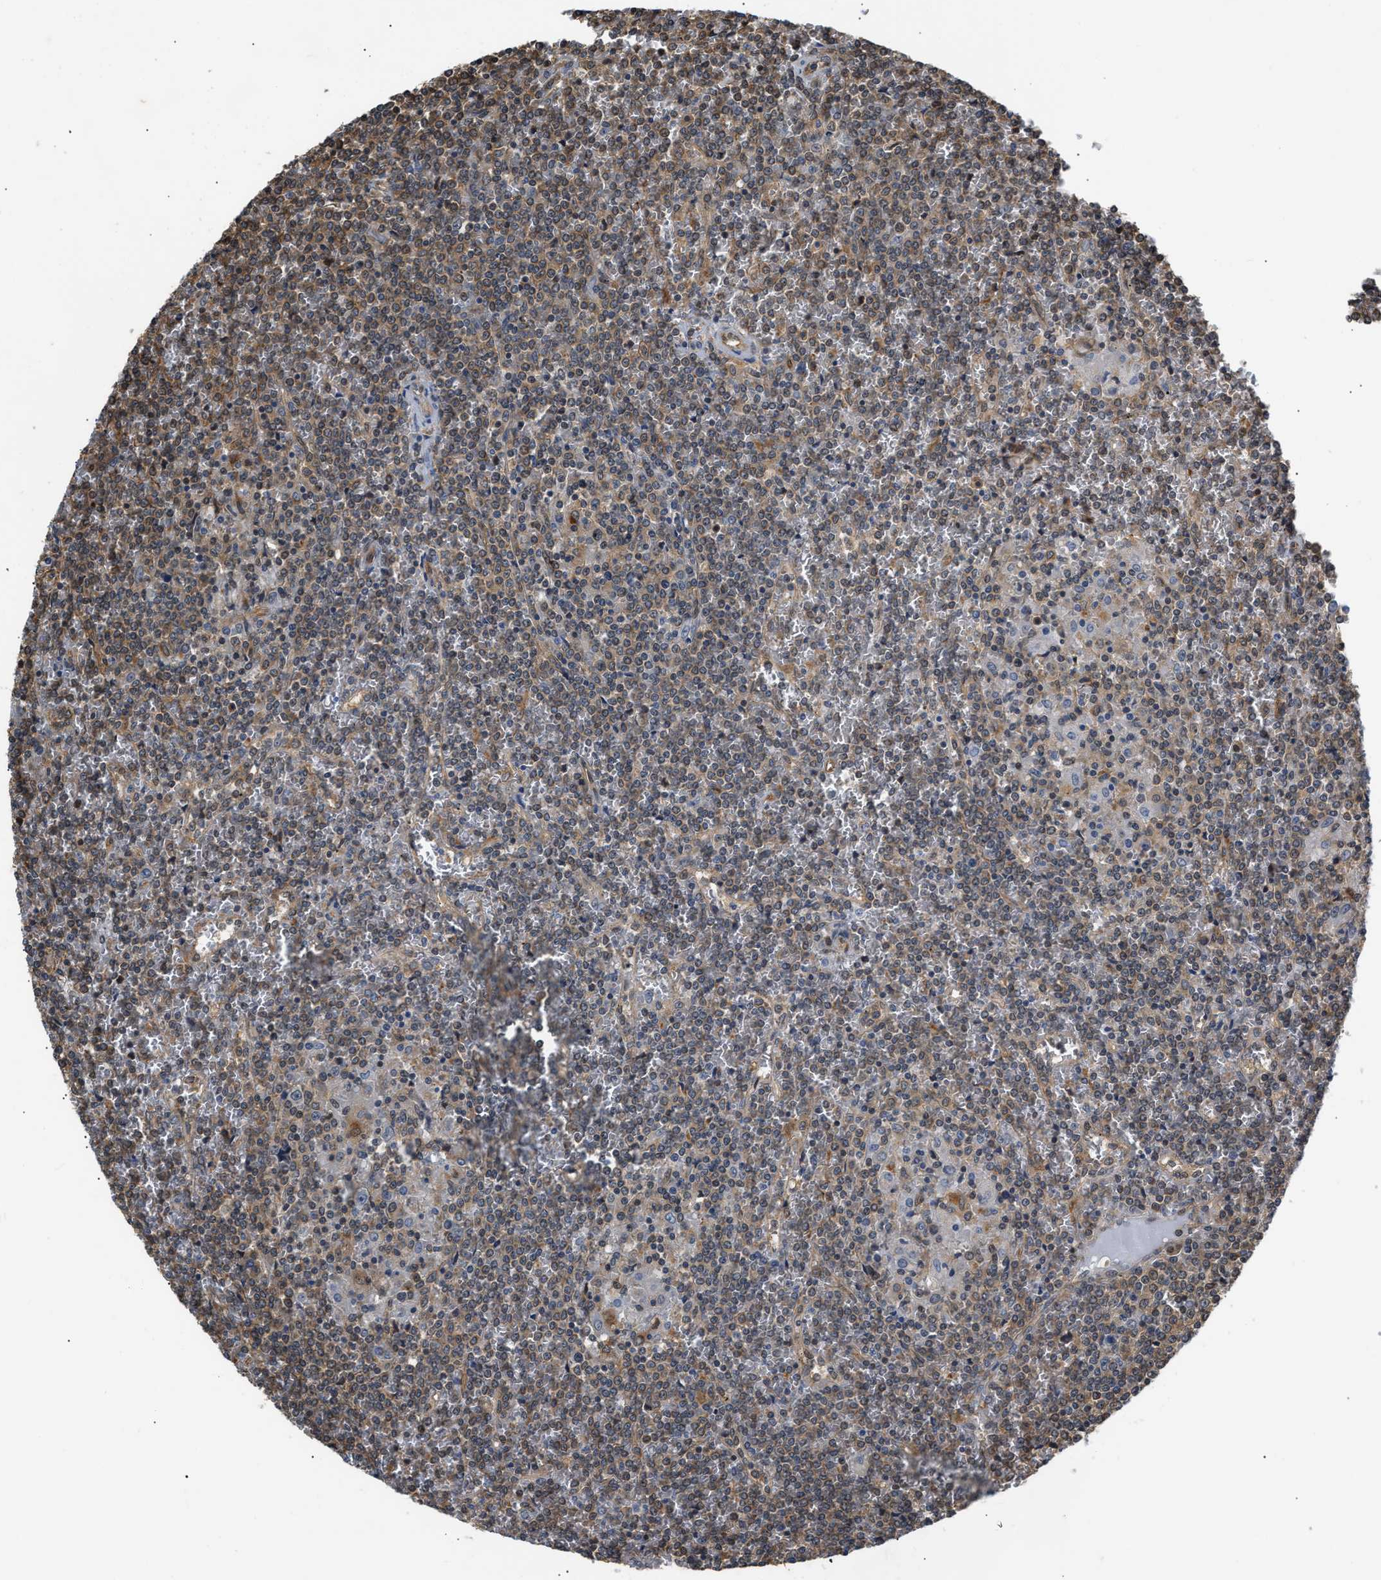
{"staining": {"intensity": "weak", "quantity": "<25%", "location": "cytoplasmic/membranous,nuclear"}, "tissue": "lymphoma", "cell_type": "Tumor cells", "image_type": "cancer", "snomed": [{"axis": "morphology", "description": "Malignant lymphoma, non-Hodgkin's type, Low grade"}, {"axis": "topography", "description": "Spleen"}], "caption": "This is a image of immunohistochemistry (IHC) staining of lymphoma, which shows no staining in tumor cells. The staining is performed using DAB (3,3'-diaminobenzidine) brown chromogen with nuclei counter-stained in using hematoxylin.", "gene": "SCAI", "patient": {"sex": "female", "age": 19}}